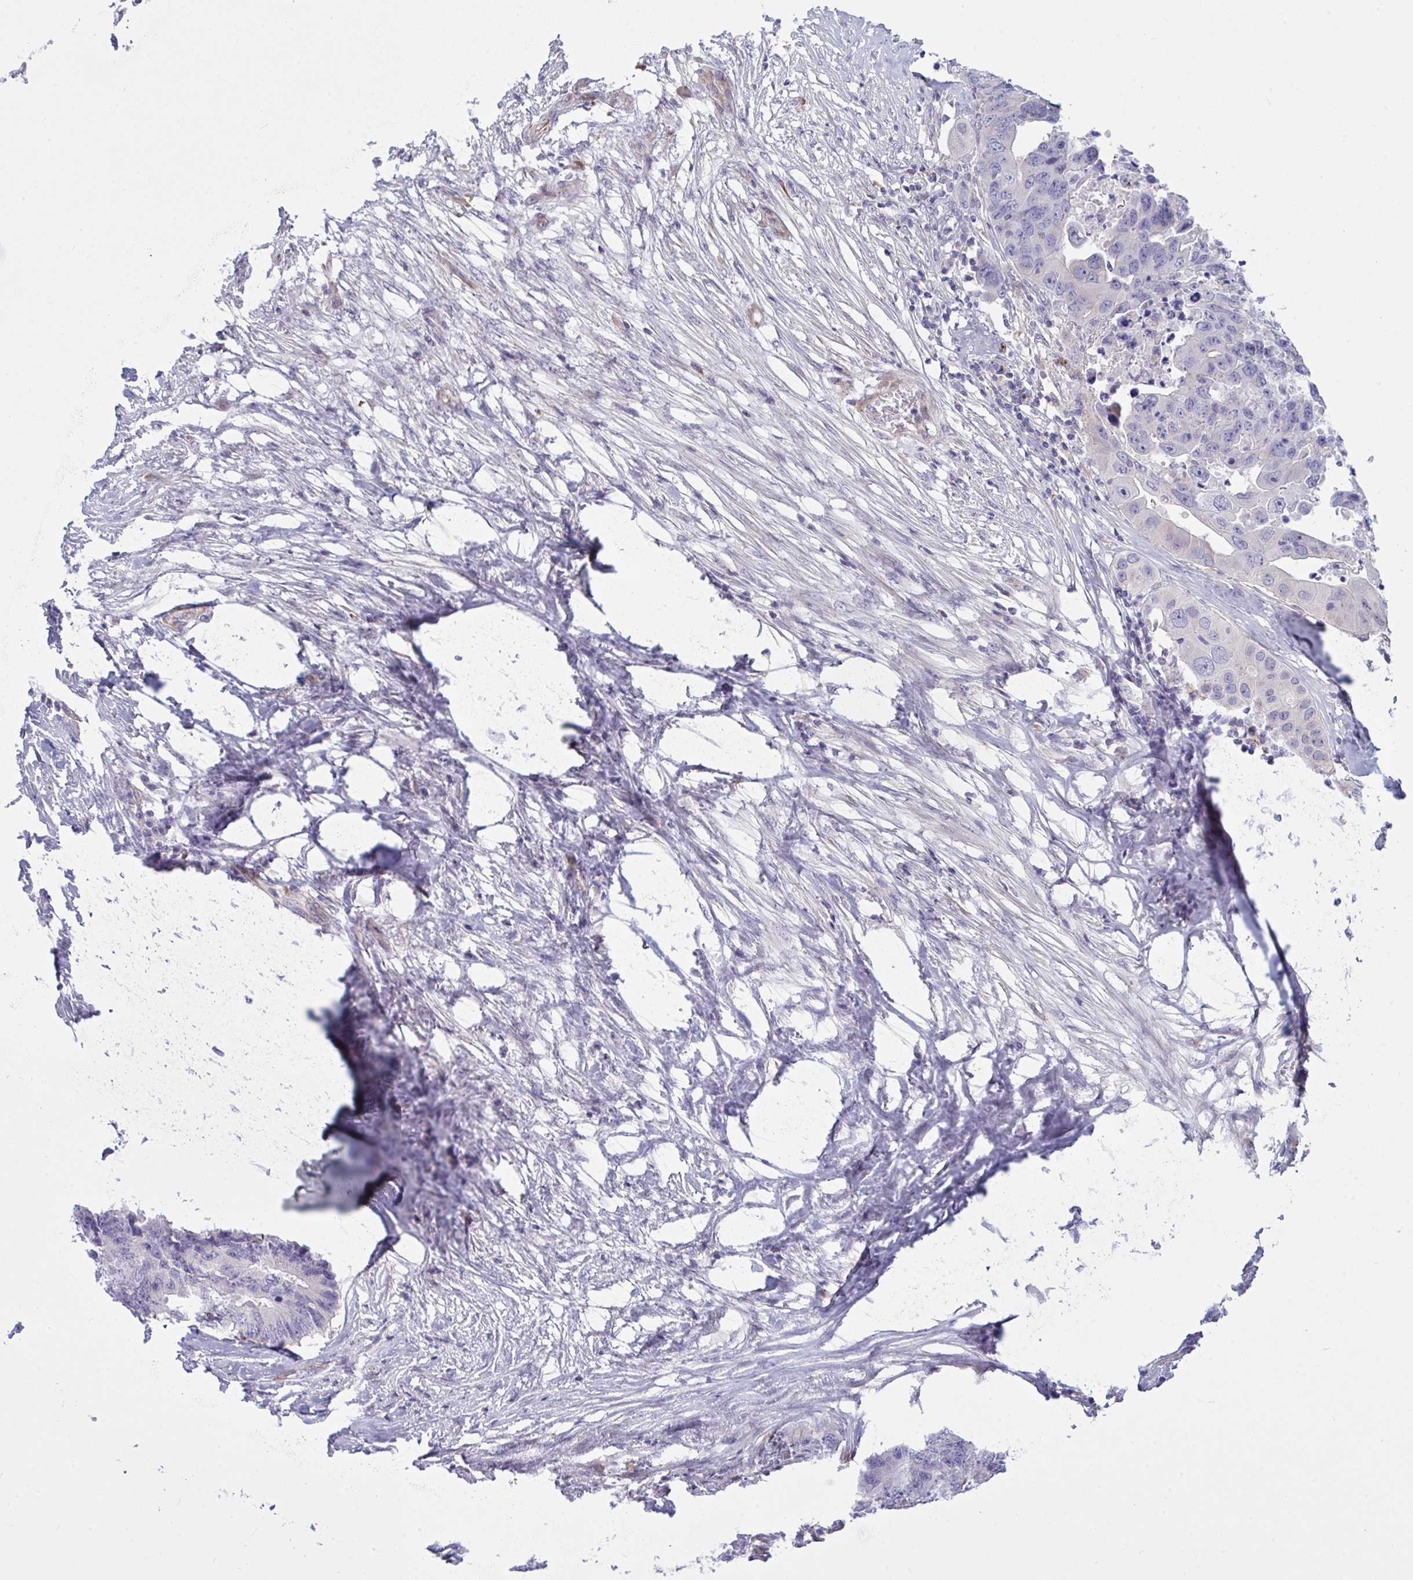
{"staining": {"intensity": "negative", "quantity": "none", "location": "none"}, "tissue": "colorectal cancer", "cell_type": "Tumor cells", "image_type": "cancer", "snomed": [{"axis": "morphology", "description": "Adenocarcinoma, NOS"}, {"axis": "topography", "description": "Colon"}], "caption": "DAB (3,3'-diaminobenzidine) immunohistochemical staining of adenocarcinoma (colorectal) exhibits no significant staining in tumor cells.", "gene": "DCBLD1", "patient": {"sex": "male", "age": 71}}